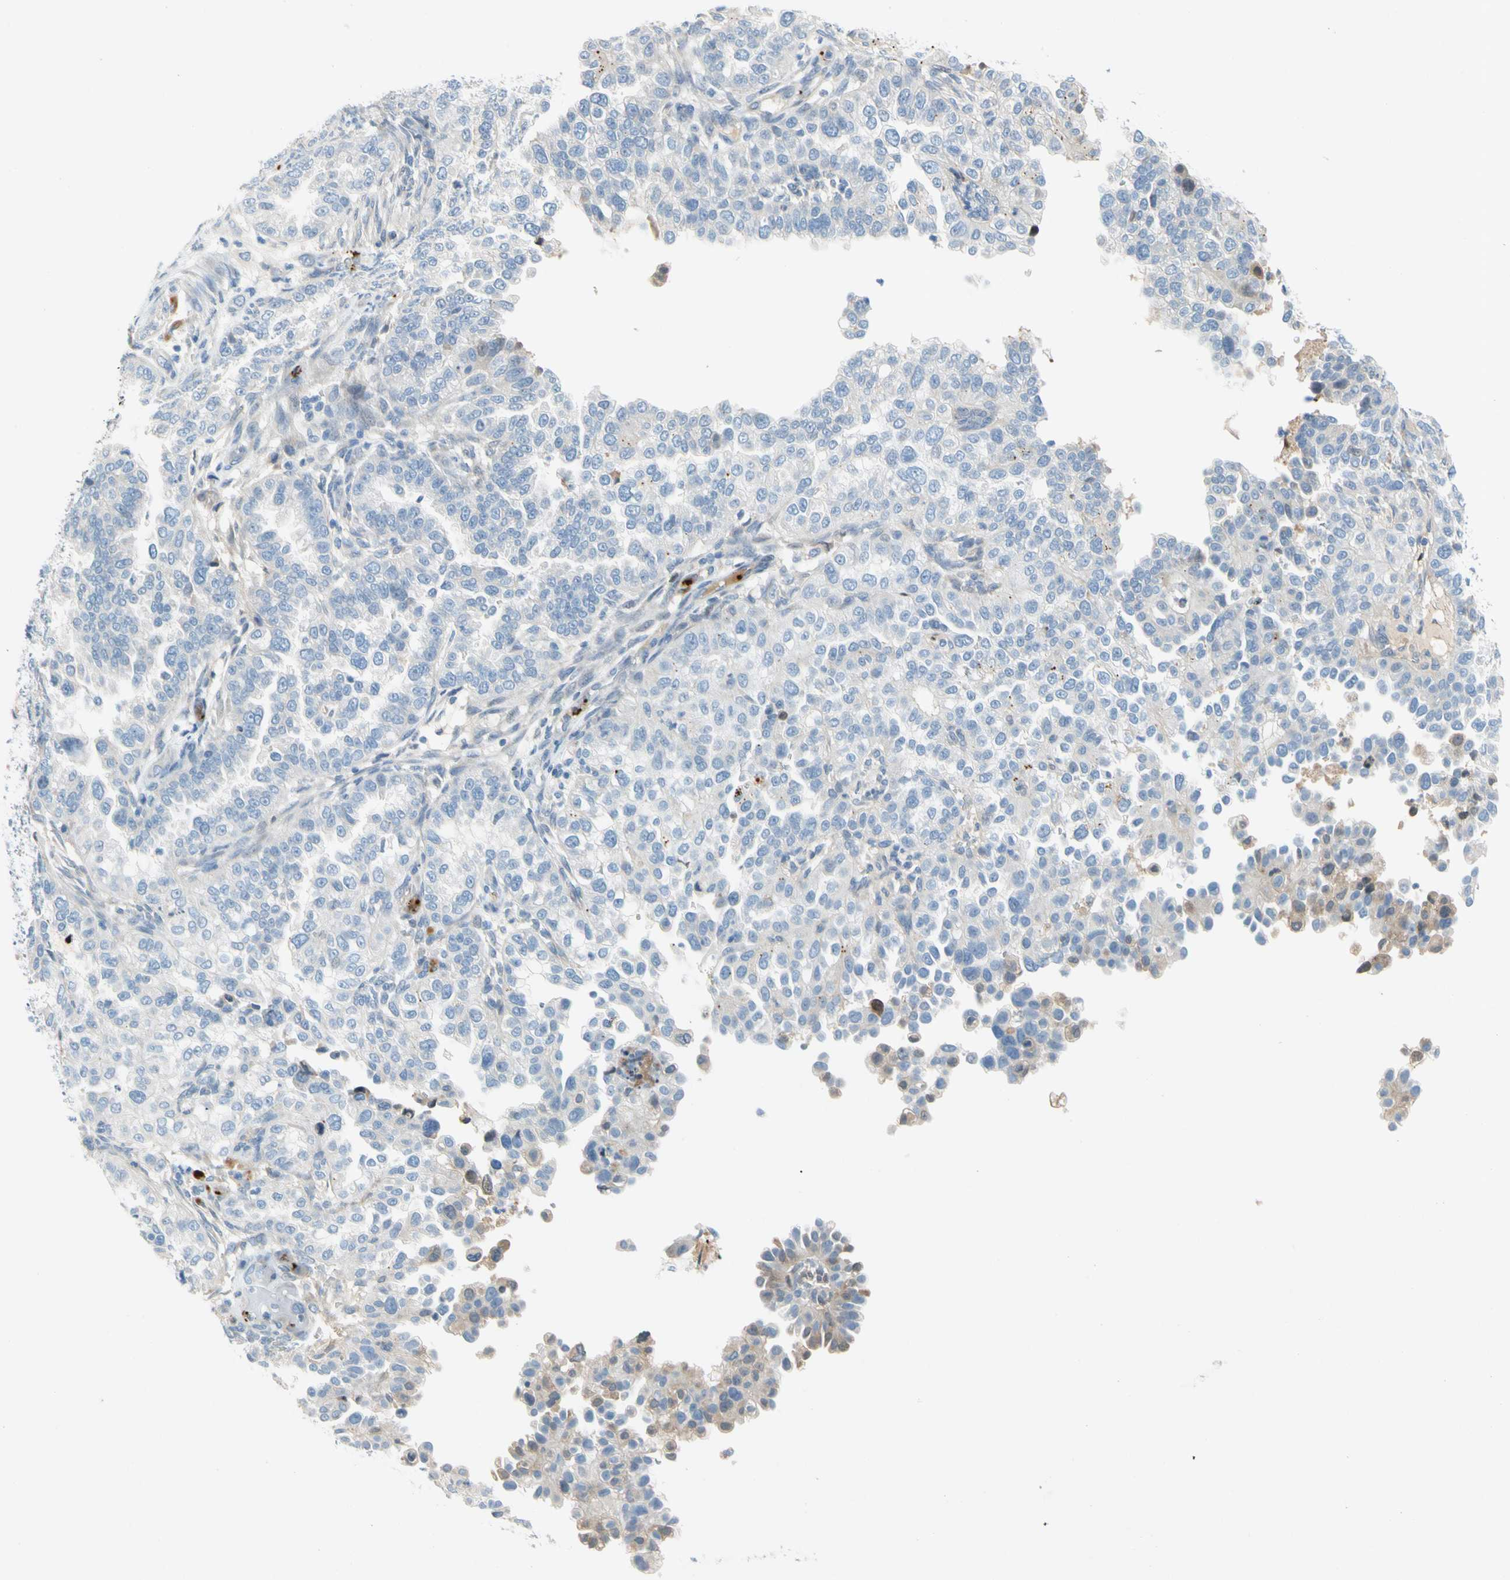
{"staining": {"intensity": "negative", "quantity": "none", "location": "none"}, "tissue": "endometrial cancer", "cell_type": "Tumor cells", "image_type": "cancer", "snomed": [{"axis": "morphology", "description": "Adenocarcinoma, NOS"}, {"axis": "topography", "description": "Endometrium"}], "caption": "IHC histopathology image of endometrial cancer stained for a protein (brown), which displays no expression in tumor cells.", "gene": "PPBP", "patient": {"sex": "female", "age": 85}}